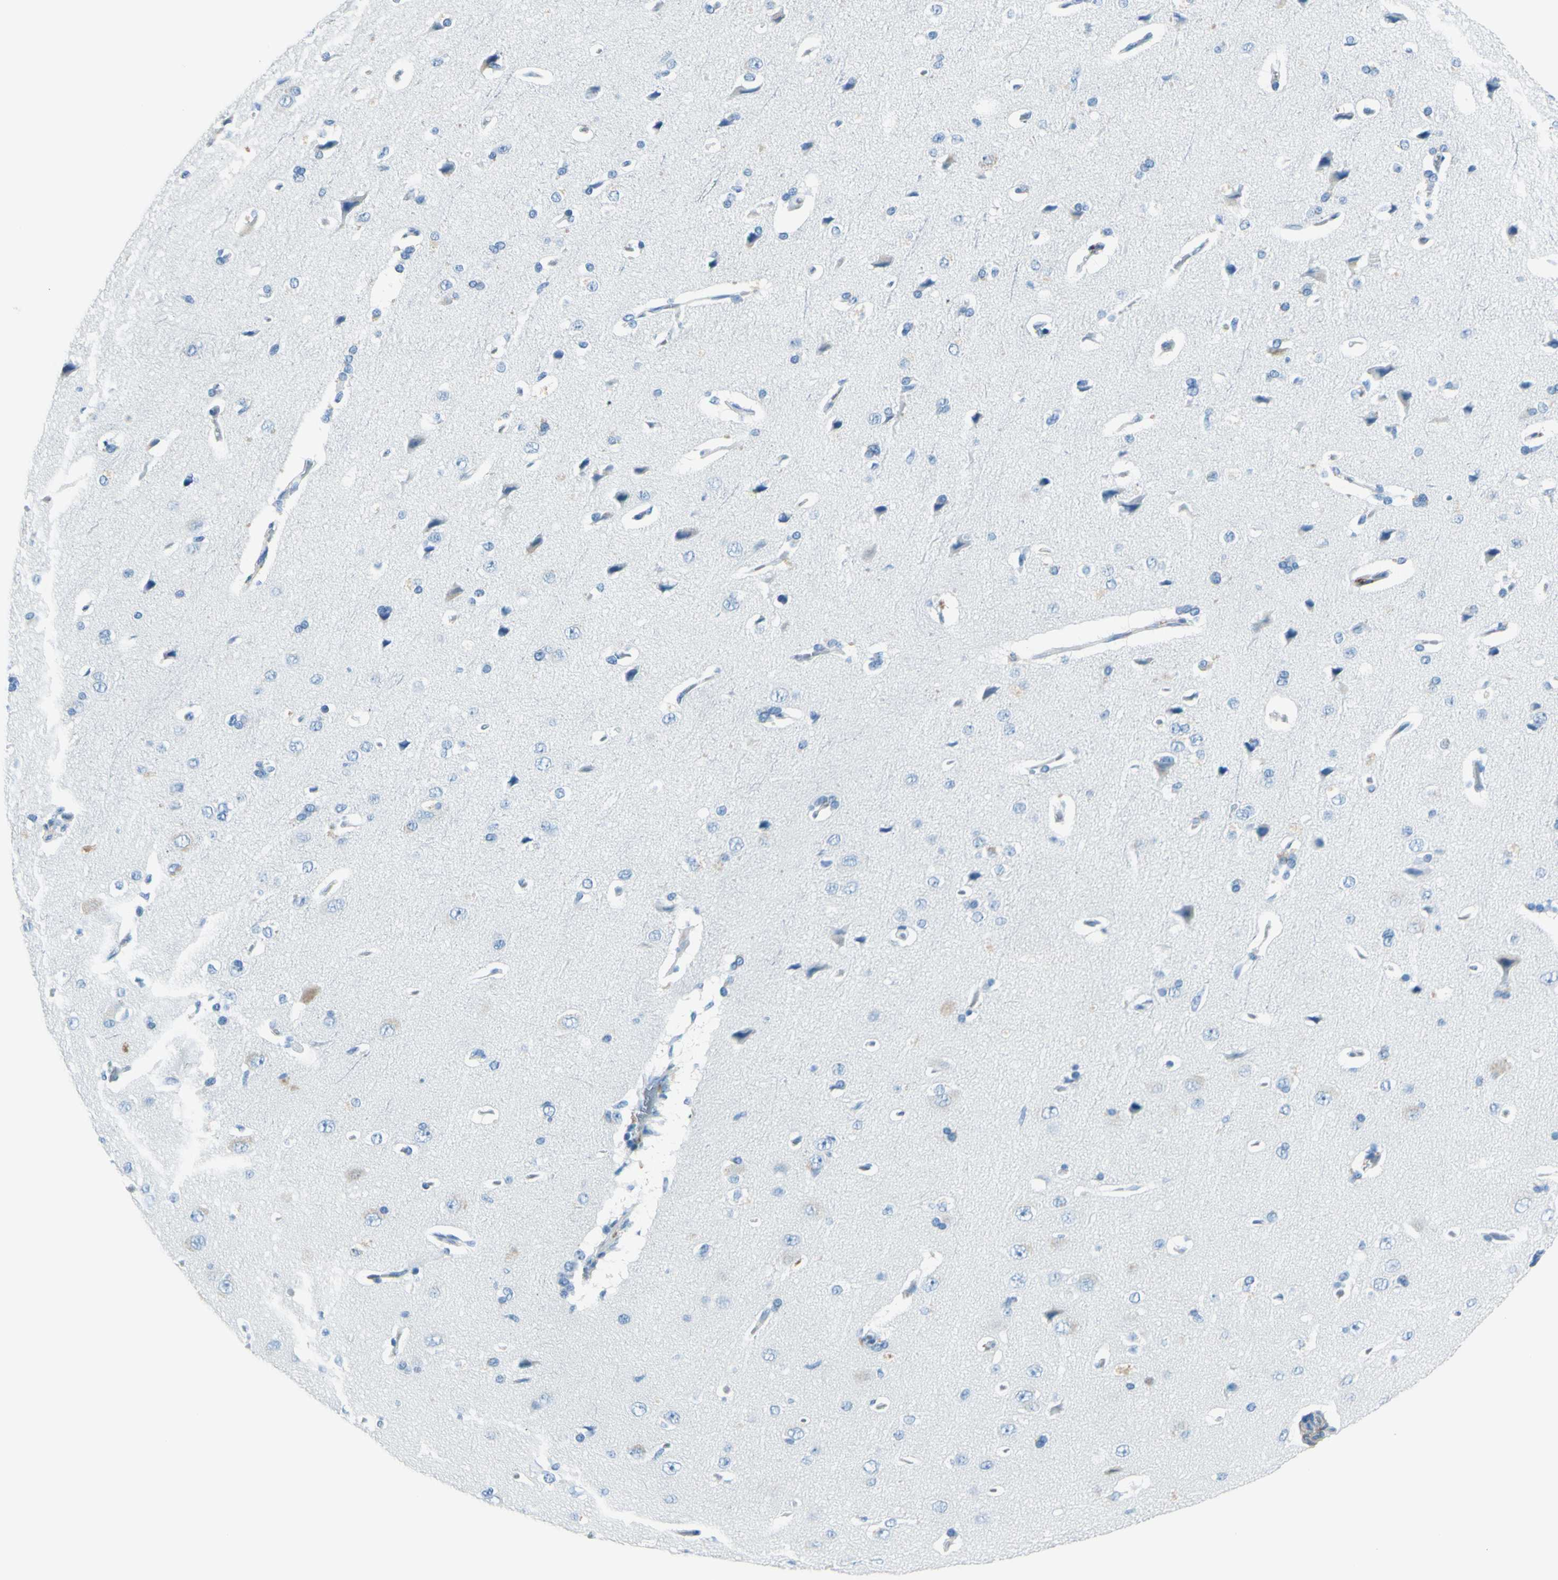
{"staining": {"intensity": "negative", "quantity": "none", "location": "none"}, "tissue": "cerebral cortex", "cell_type": "Endothelial cells", "image_type": "normal", "snomed": [{"axis": "morphology", "description": "Normal tissue, NOS"}, {"axis": "topography", "description": "Cerebral cortex"}], "caption": "Endothelial cells show no significant positivity in benign cerebral cortex.", "gene": "CDH15", "patient": {"sex": "male", "age": 62}}